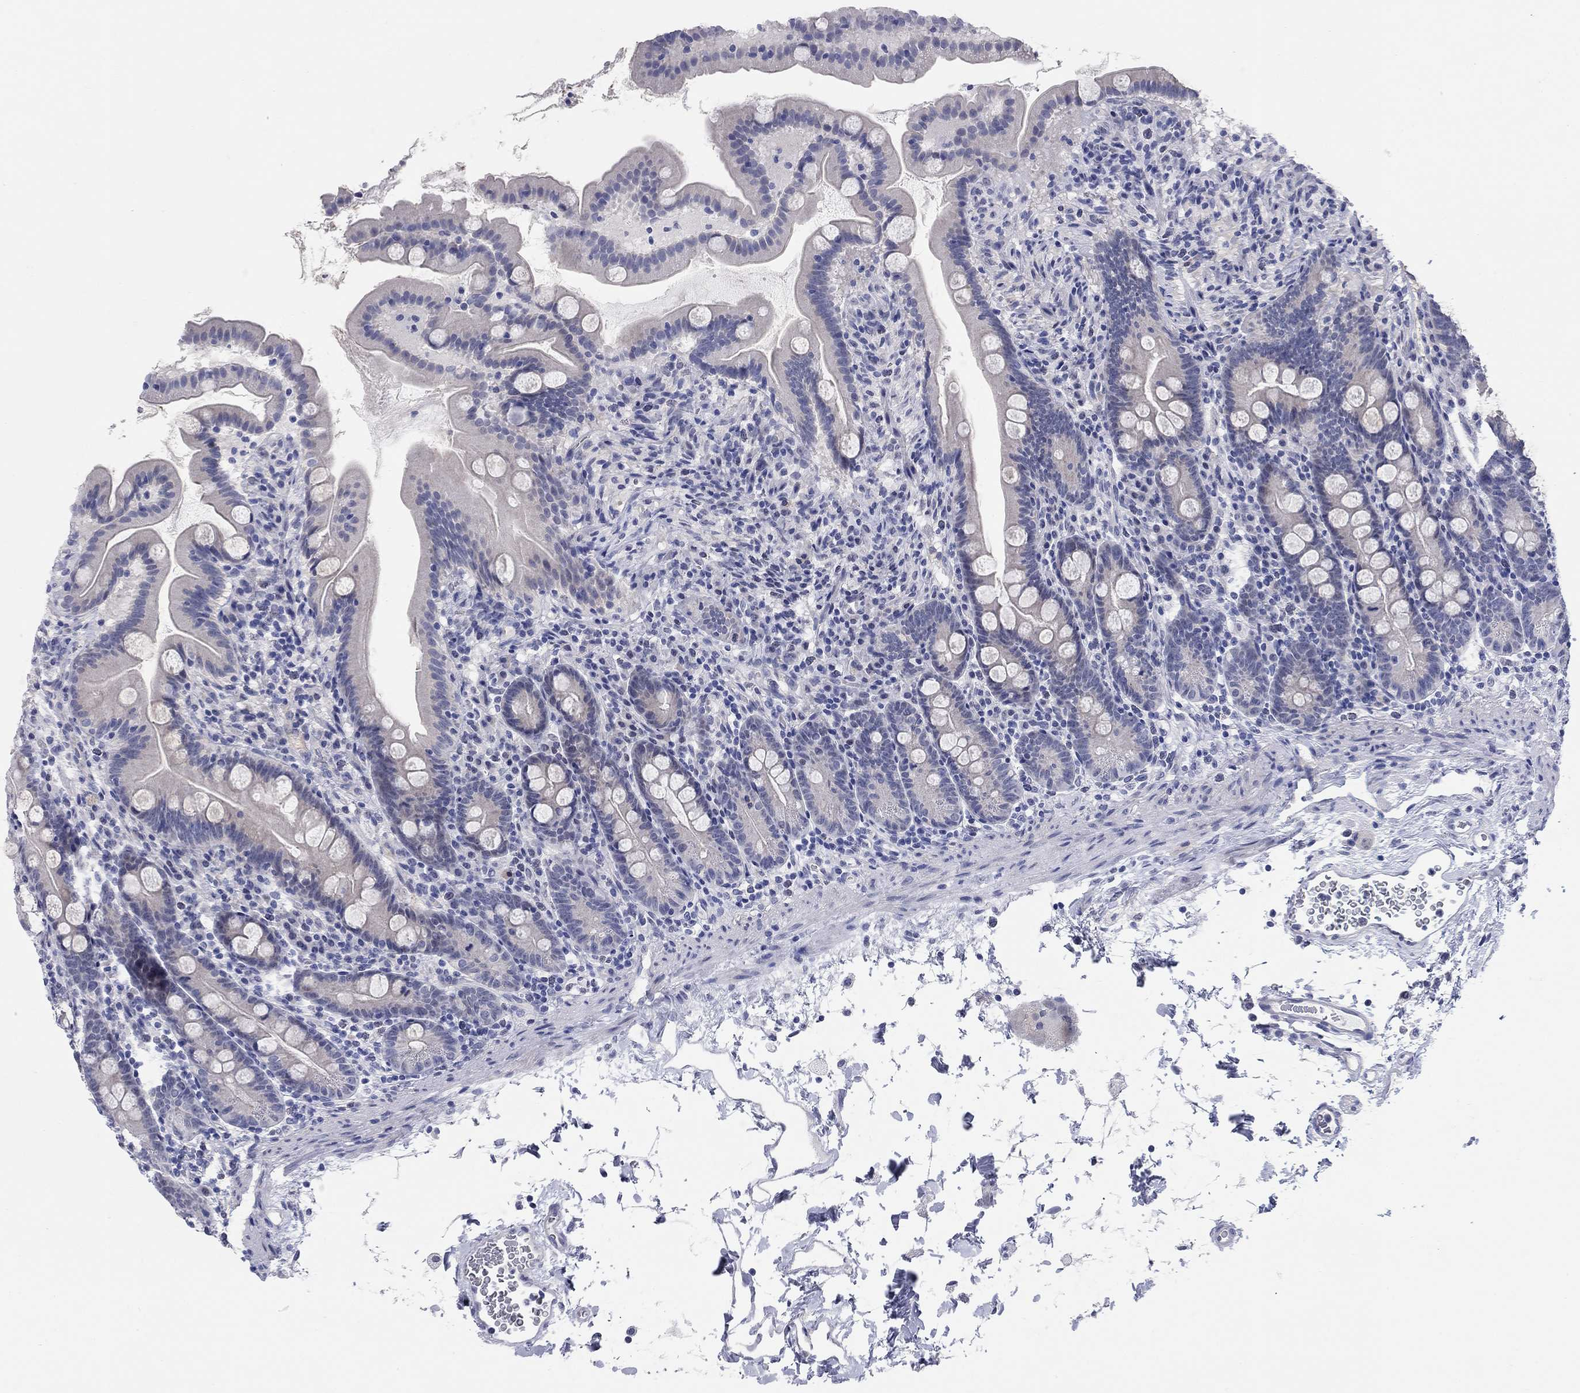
{"staining": {"intensity": "negative", "quantity": "none", "location": "none"}, "tissue": "small intestine", "cell_type": "Glandular cells", "image_type": "normal", "snomed": [{"axis": "morphology", "description": "Normal tissue, NOS"}, {"axis": "topography", "description": "Small intestine"}], "caption": "Immunohistochemistry (IHC) of unremarkable small intestine reveals no staining in glandular cells.", "gene": "WASF3", "patient": {"sex": "female", "age": 44}}